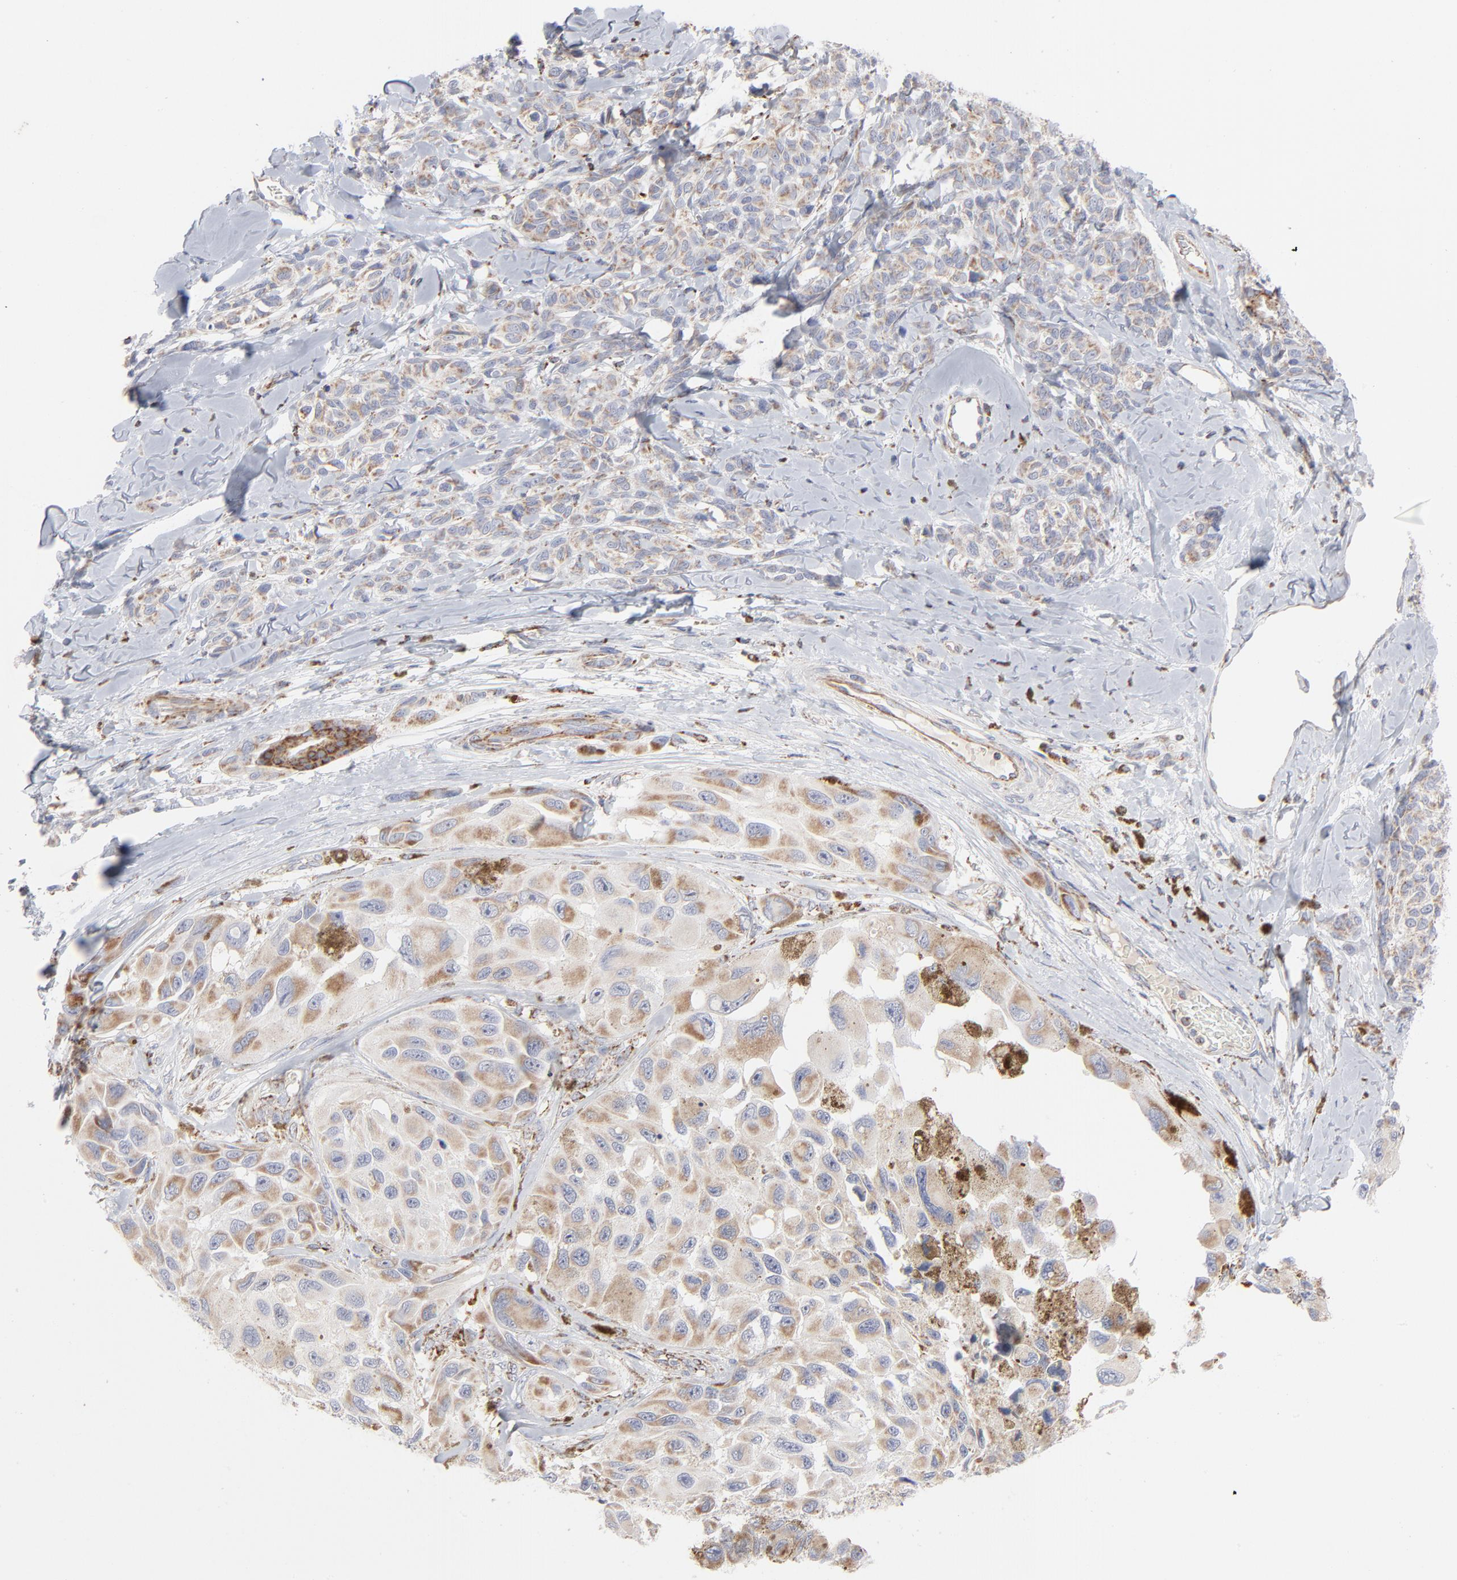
{"staining": {"intensity": "moderate", "quantity": ">75%", "location": "cytoplasmic/membranous"}, "tissue": "melanoma", "cell_type": "Tumor cells", "image_type": "cancer", "snomed": [{"axis": "morphology", "description": "Malignant melanoma, NOS"}, {"axis": "topography", "description": "Skin"}], "caption": "Human malignant melanoma stained for a protein (brown) demonstrates moderate cytoplasmic/membranous positive staining in about >75% of tumor cells.", "gene": "ASB3", "patient": {"sex": "female", "age": 73}}